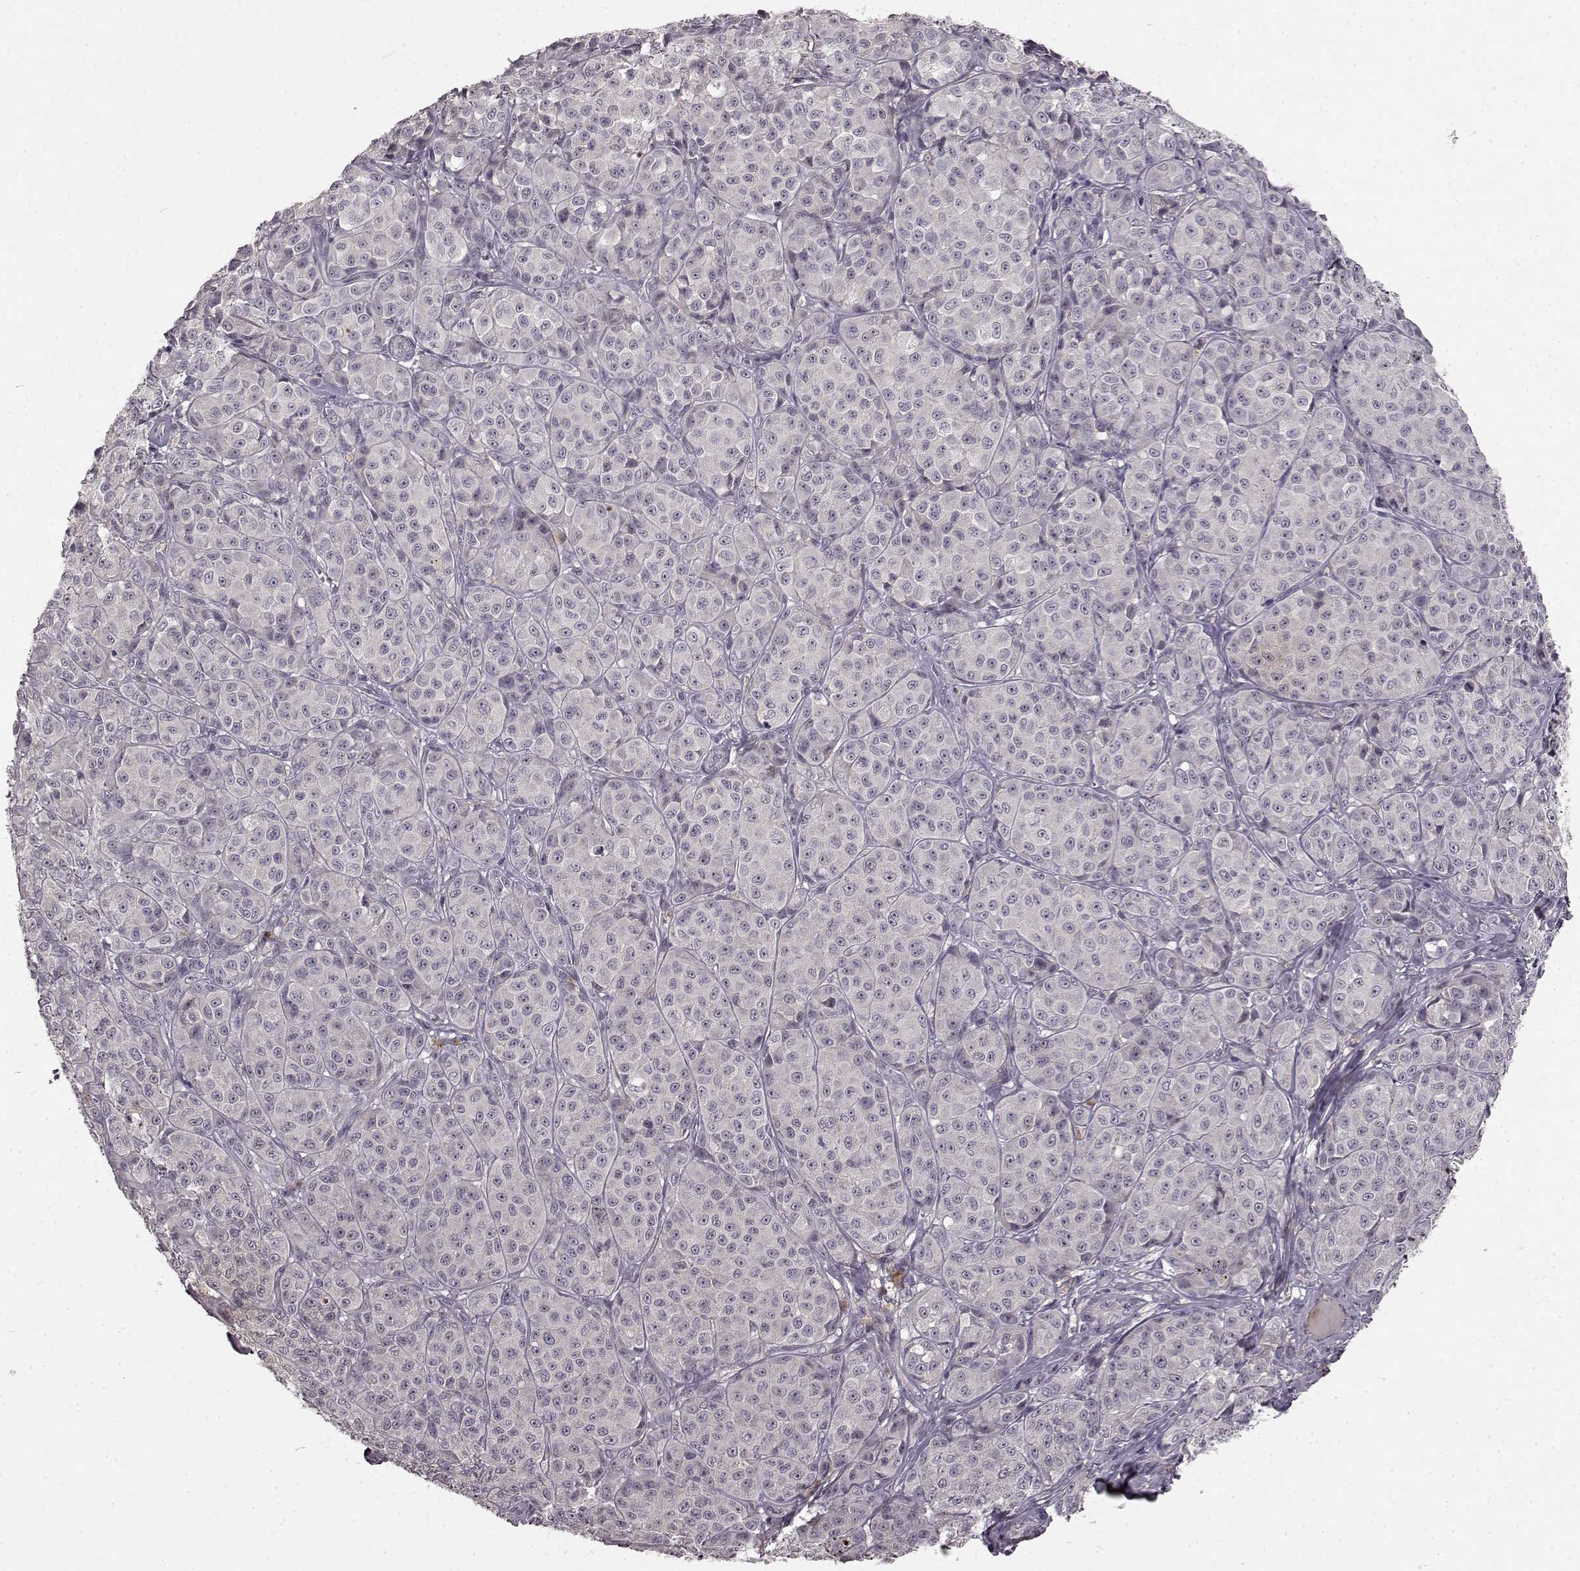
{"staining": {"intensity": "negative", "quantity": "none", "location": "none"}, "tissue": "melanoma", "cell_type": "Tumor cells", "image_type": "cancer", "snomed": [{"axis": "morphology", "description": "Malignant melanoma, NOS"}, {"axis": "topography", "description": "Skin"}], "caption": "Melanoma was stained to show a protein in brown. There is no significant staining in tumor cells.", "gene": "SLC22A18", "patient": {"sex": "male", "age": 89}}